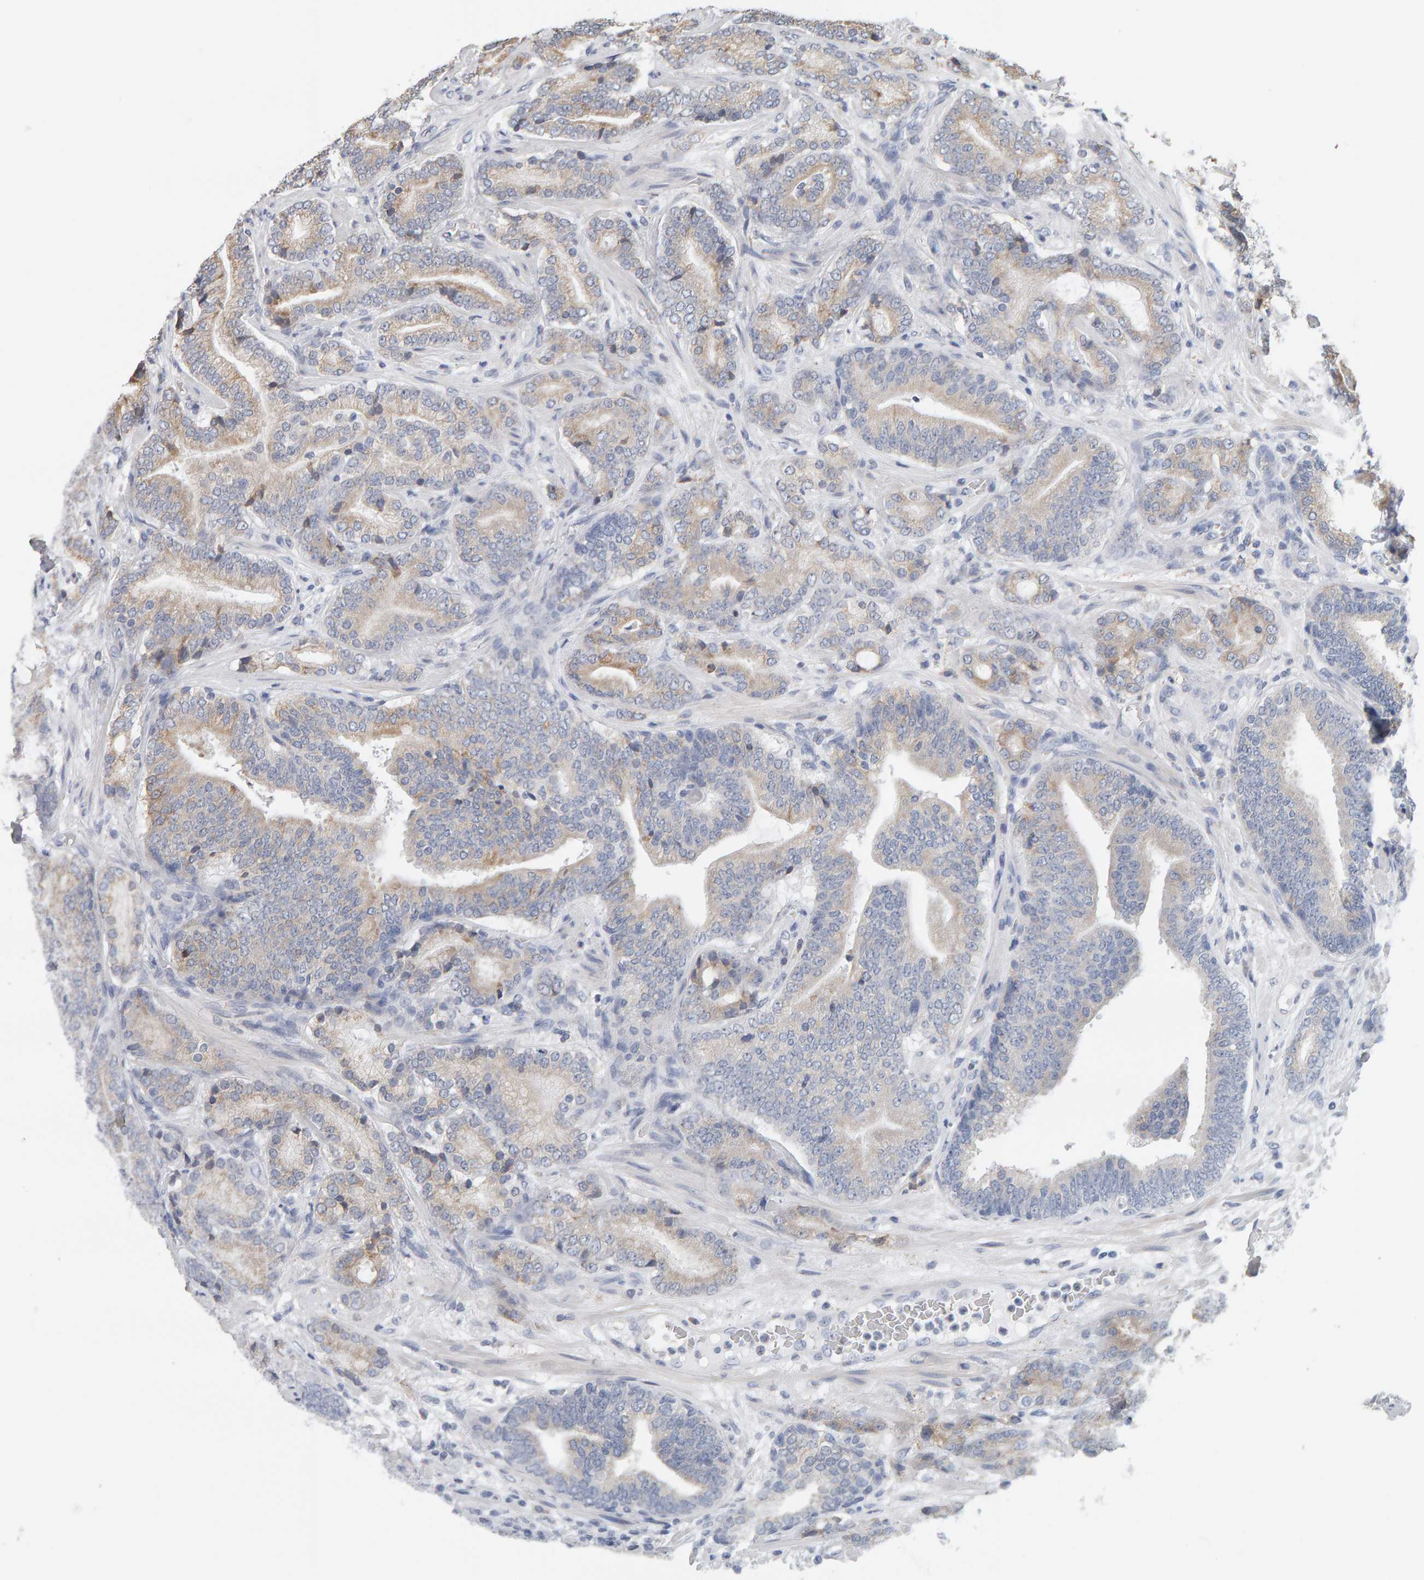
{"staining": {"intensity": "weak", "quantity": "25%-75%", "location": "cytoplasmic/membranous"}, "tissue": "prostate cancer", "cell_type": "Tumor cells", "image_type": "cancer", "snomed": [{"axis": "morphology", "description": "Adenocarcinoma, High grade"}, {"axis": "topography", "description": "Prostate"}], "caption": "Immunohistochemical staining of human high-grade adenocarcinoma (prostate) exhibits low levels of weak cytoplasmic/membranous protein staining in about 25%-75% of tumor cells.", "gene": "ADHFE1", "patient": {"sex": "male", "age": 55}}